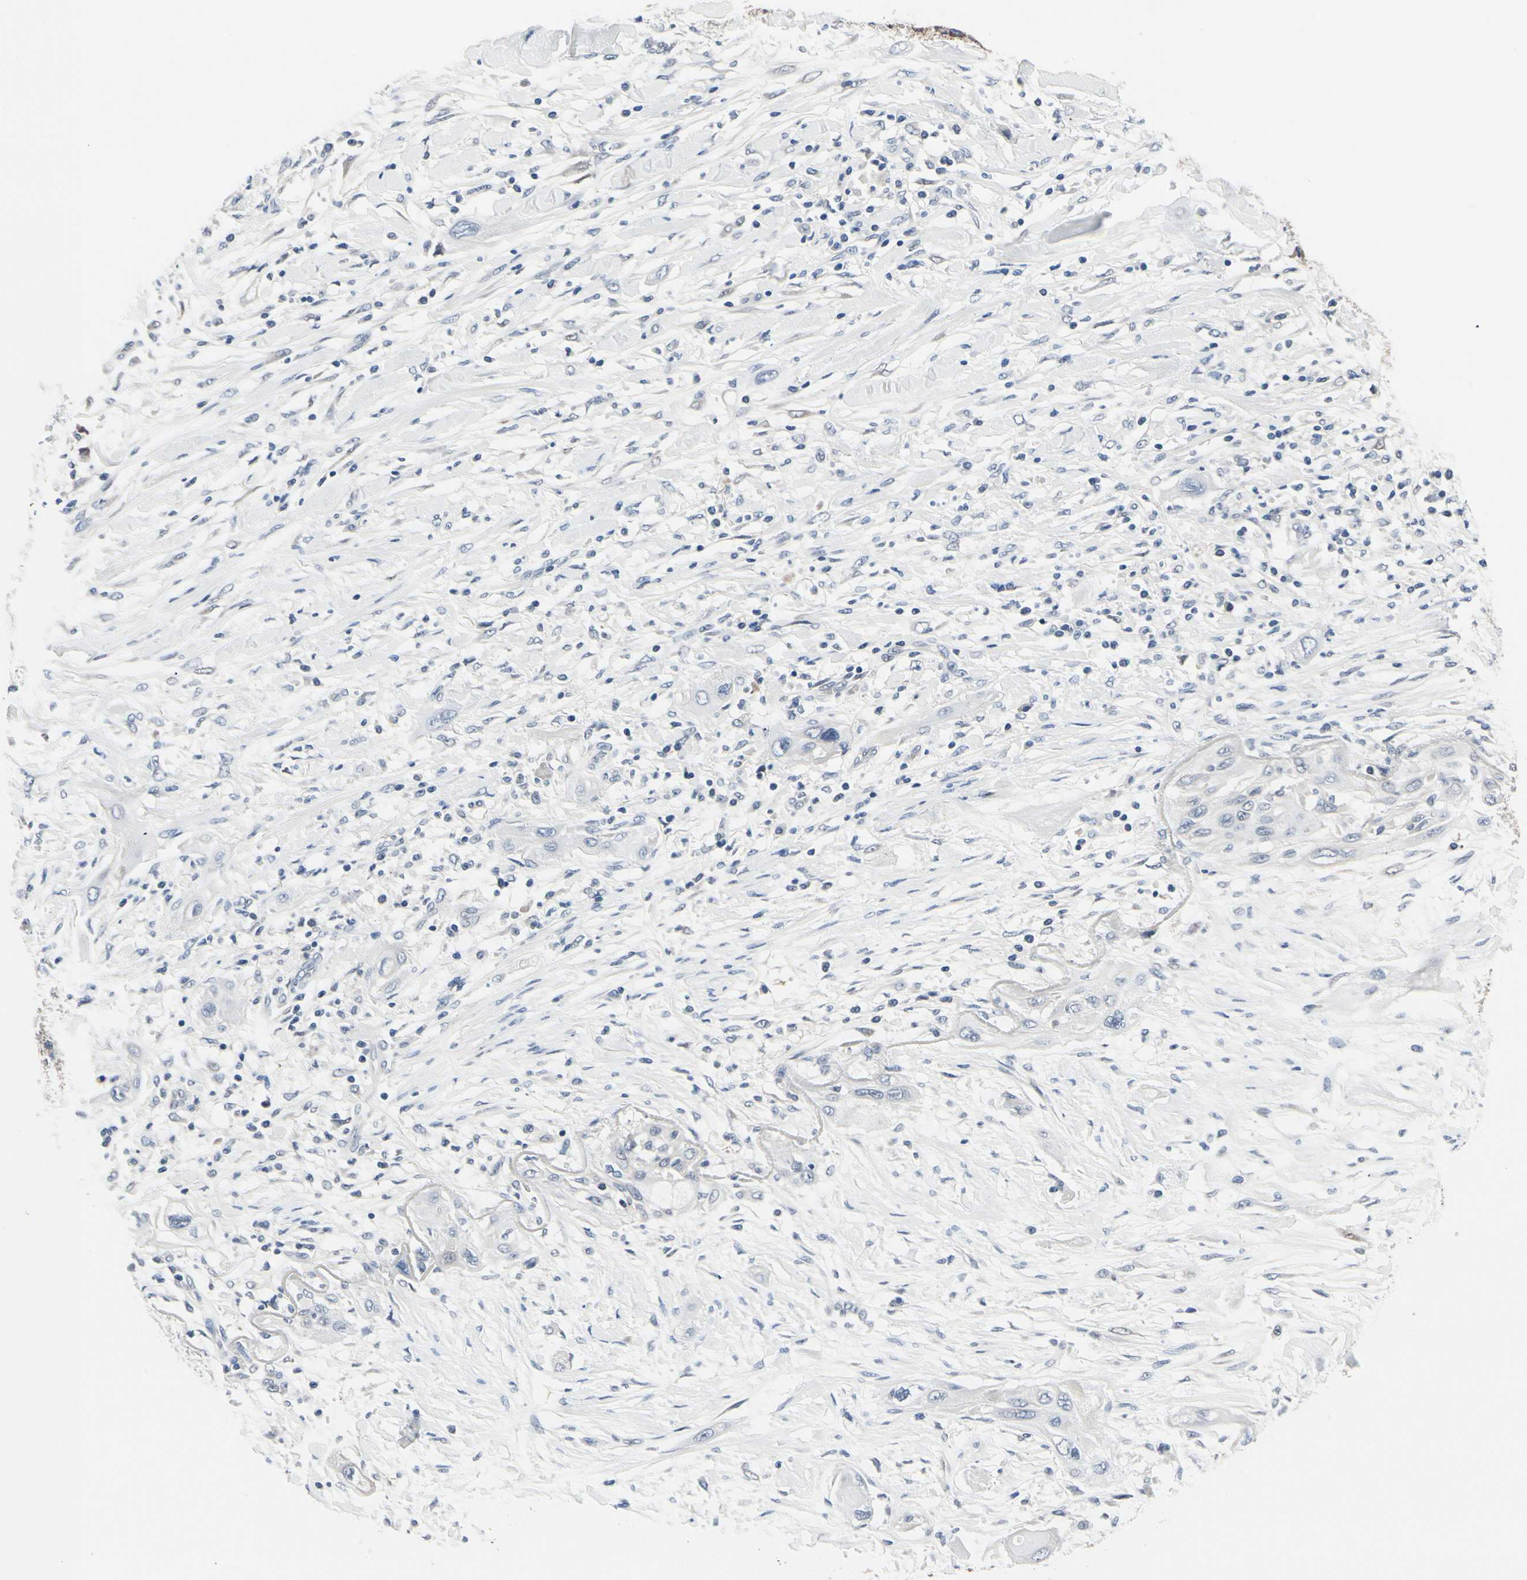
{"staining": {"intensity": "negative", "quantity": "none", "location": "none"}, "tissue": "lung cancer", "cell_type": "Tumor cells", "image_type": "cancer", "snomed": [{"axis": "morphology", "description": "Squamous cell carcinoma, NOS"}, {"axis": "topography", "description": "Lung"}], "caption": "Squamous cell carcinoma (lung) was stained to show a protein in brown. There is no significant staining in tumor cells. (DAB IHC visualized using brightfield microscopy, high magnification).", "gene": "PRDX6", "patient": {"sex": "female", "age": 47}}